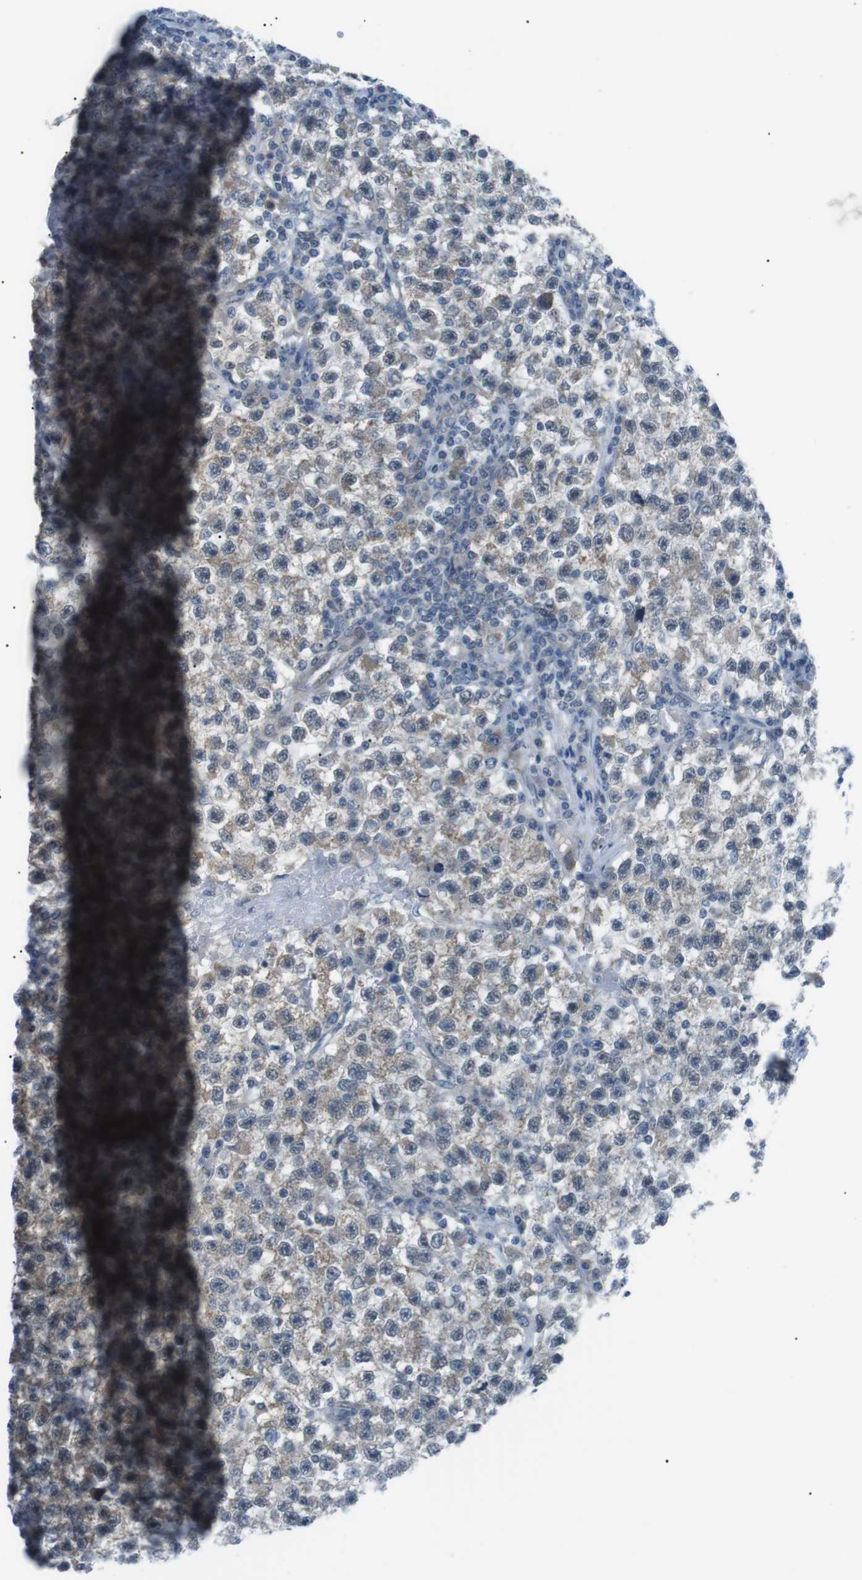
{"staining": {"intensity": "weak", "quantity": "<25%", "location": "cytoplasmic/membranous"}, "tissue": "testis cancer", "cell_type": "Tumor cells", "image_type": "cancer", "snomed": [{"axis": "morphology", "description": "Seminoma, NOS"}, {"axis": "topography", "description": "Testis"}], "caption": "Seminoma (testis) stained for a protein using immunohistochemistry reveals no positivity tumor cells.", "gene": "ARID5B", "patient": {"sex": "male", "age": 22}}